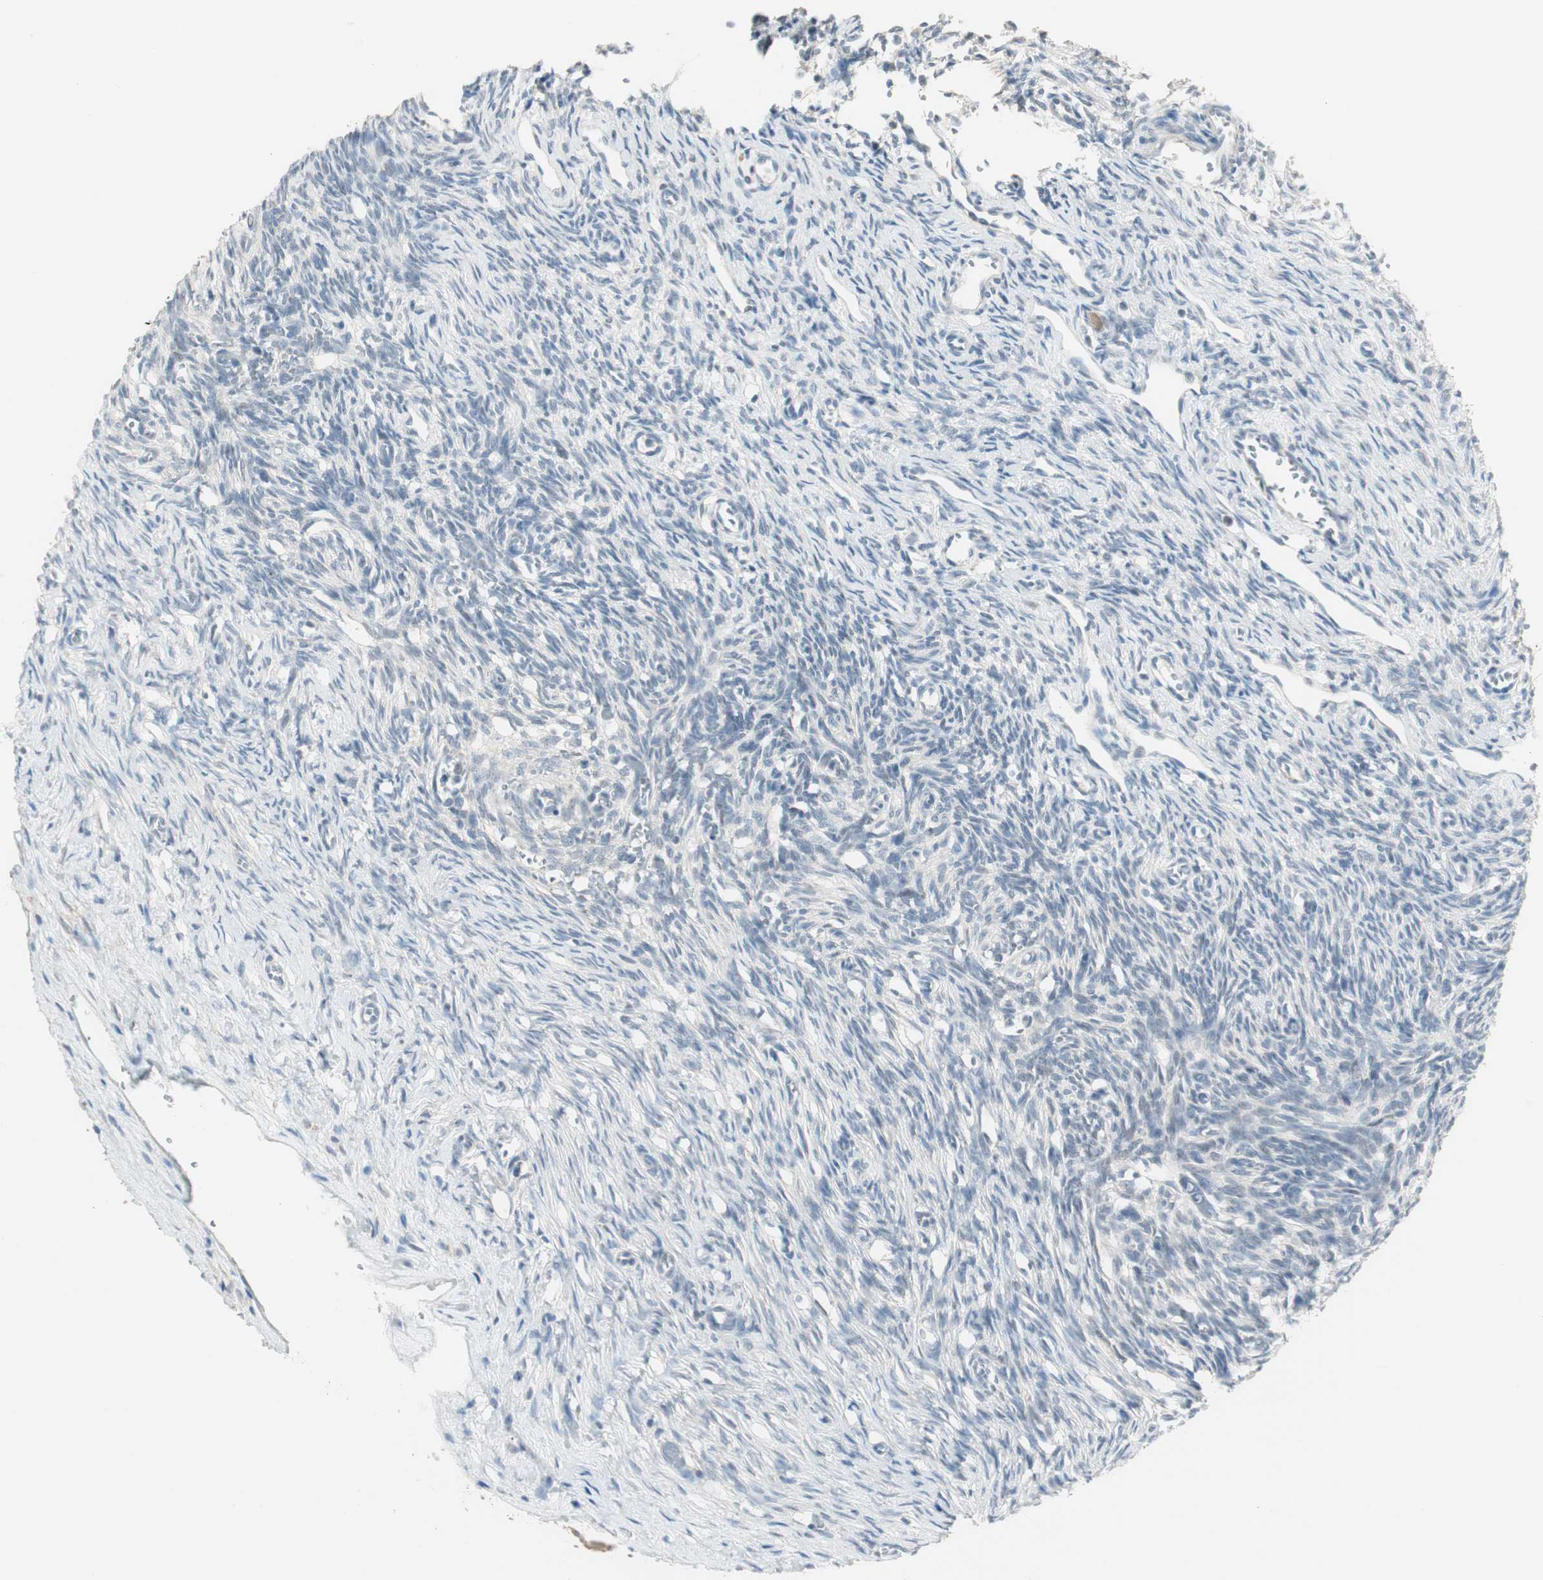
{"staining": {"intensity": "weak", "quantity": "25%-75%", "location": "cytoplasmic/membranous"}, "tissue": "ovary", "cell_type": "Follicle cells", "image_type": "normal", "snomed": [{"axis": "morphology", "description": "Normal tissue, NOS"}, {"axis": "topography", "description": "Ovary"}], "caption": "This histopathology image exhibits immunohistochemistry staining of benign human ovary, with low weak cytoplasmic/membranous expression in approximately 25%-75% of follicle cells.", "gene": "PDZK1", "patient": {"sex": "female", "age": 33}}